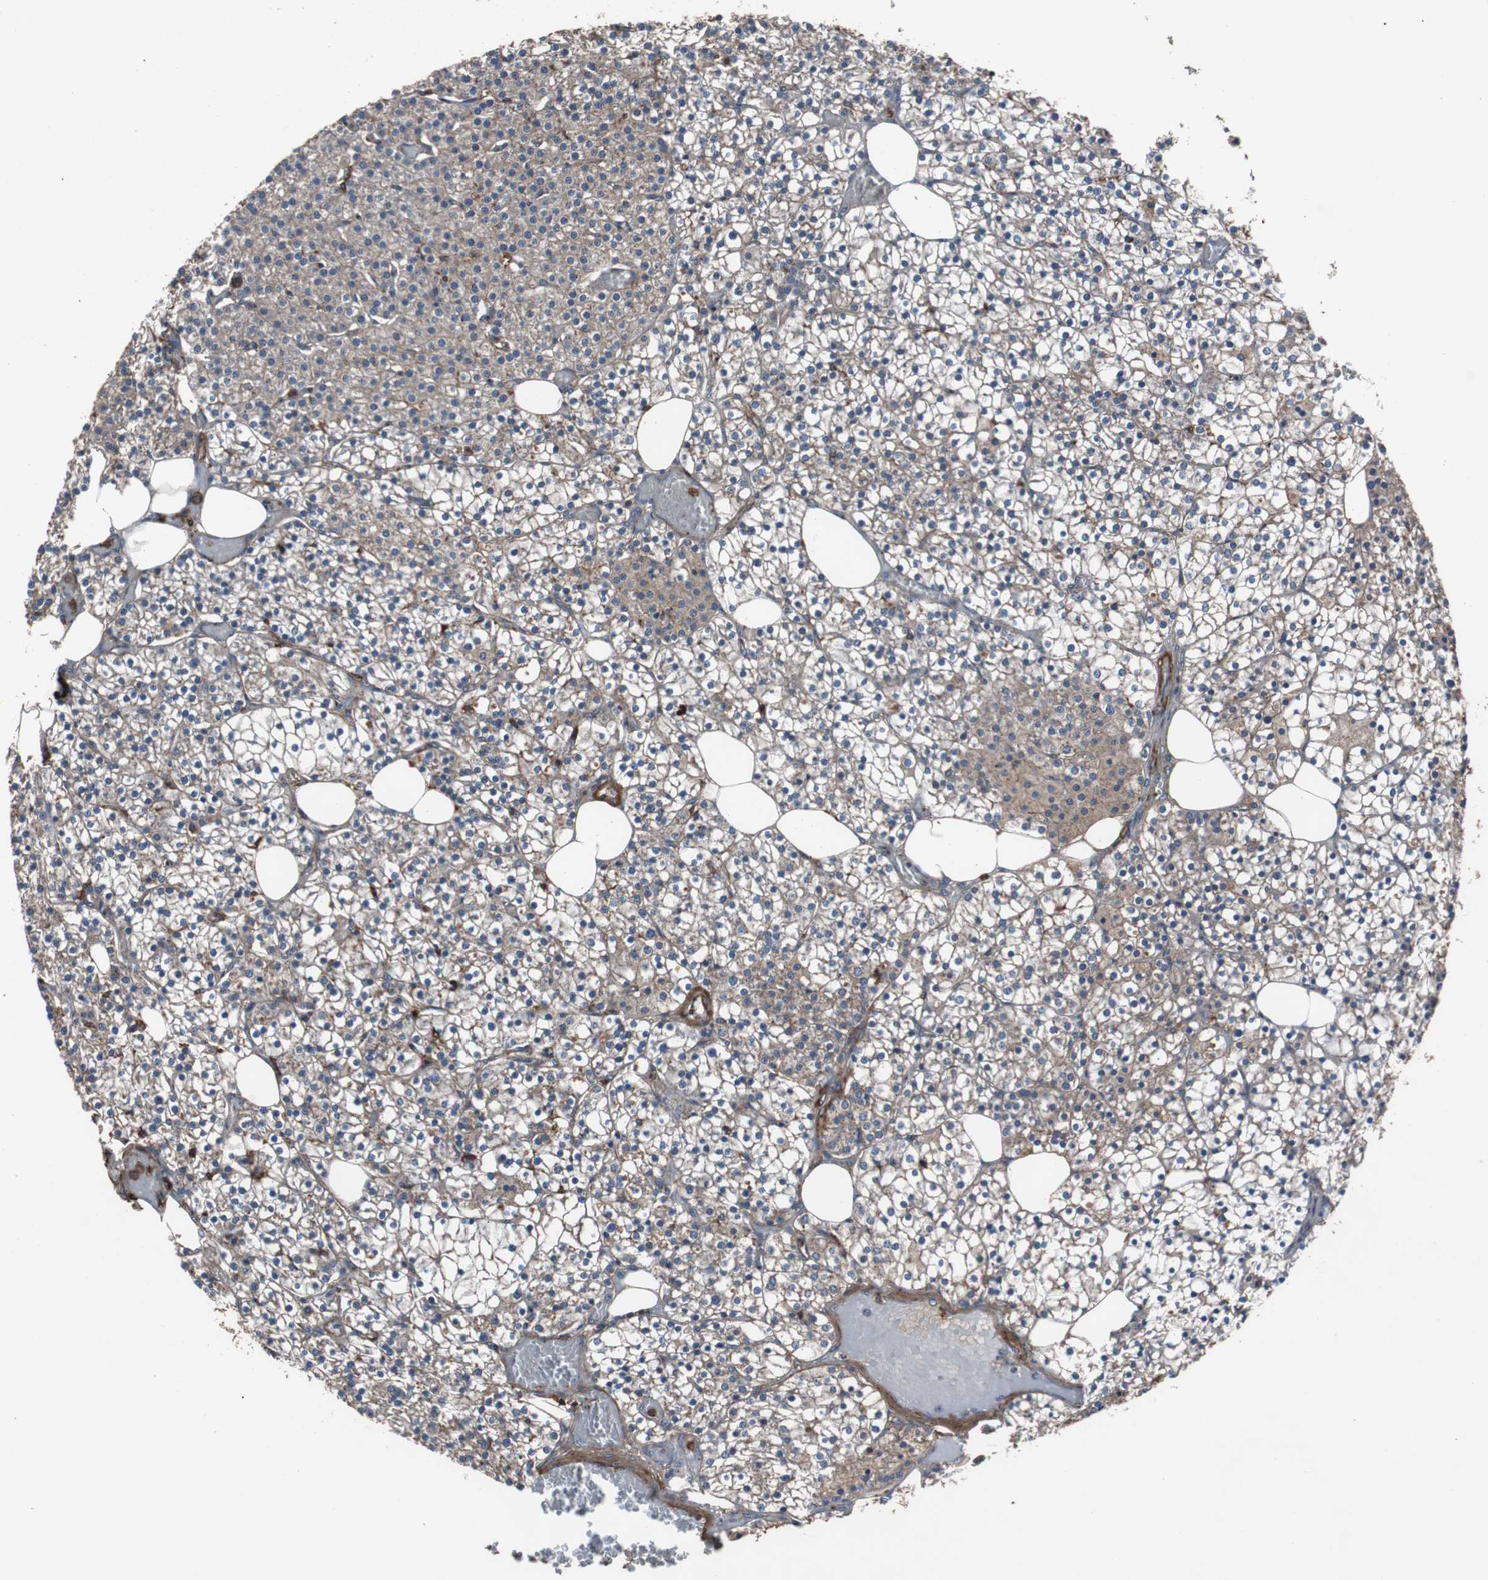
{"staining": {"intensity": "weak", "quantity": "<25%", "location": "cytoplasmic/membranous"}, "tissue": "parathyroid gland", "cell_type": "Glandular cells", "image_type": "normal", "snomed": [{"axis": "morphology", "description": "Normal tissue, NOS"}, {"axis": "topography", "description": "Parathyroid gland"}], "caption": "High power microscopy image of an immunohistochemistry (IHC) histopathology image of benign parathyroid gland, revealing no significant positivity in glandular cells.", "gene": "COL6A2", "patient": {"sex": "female", "age": 63}}